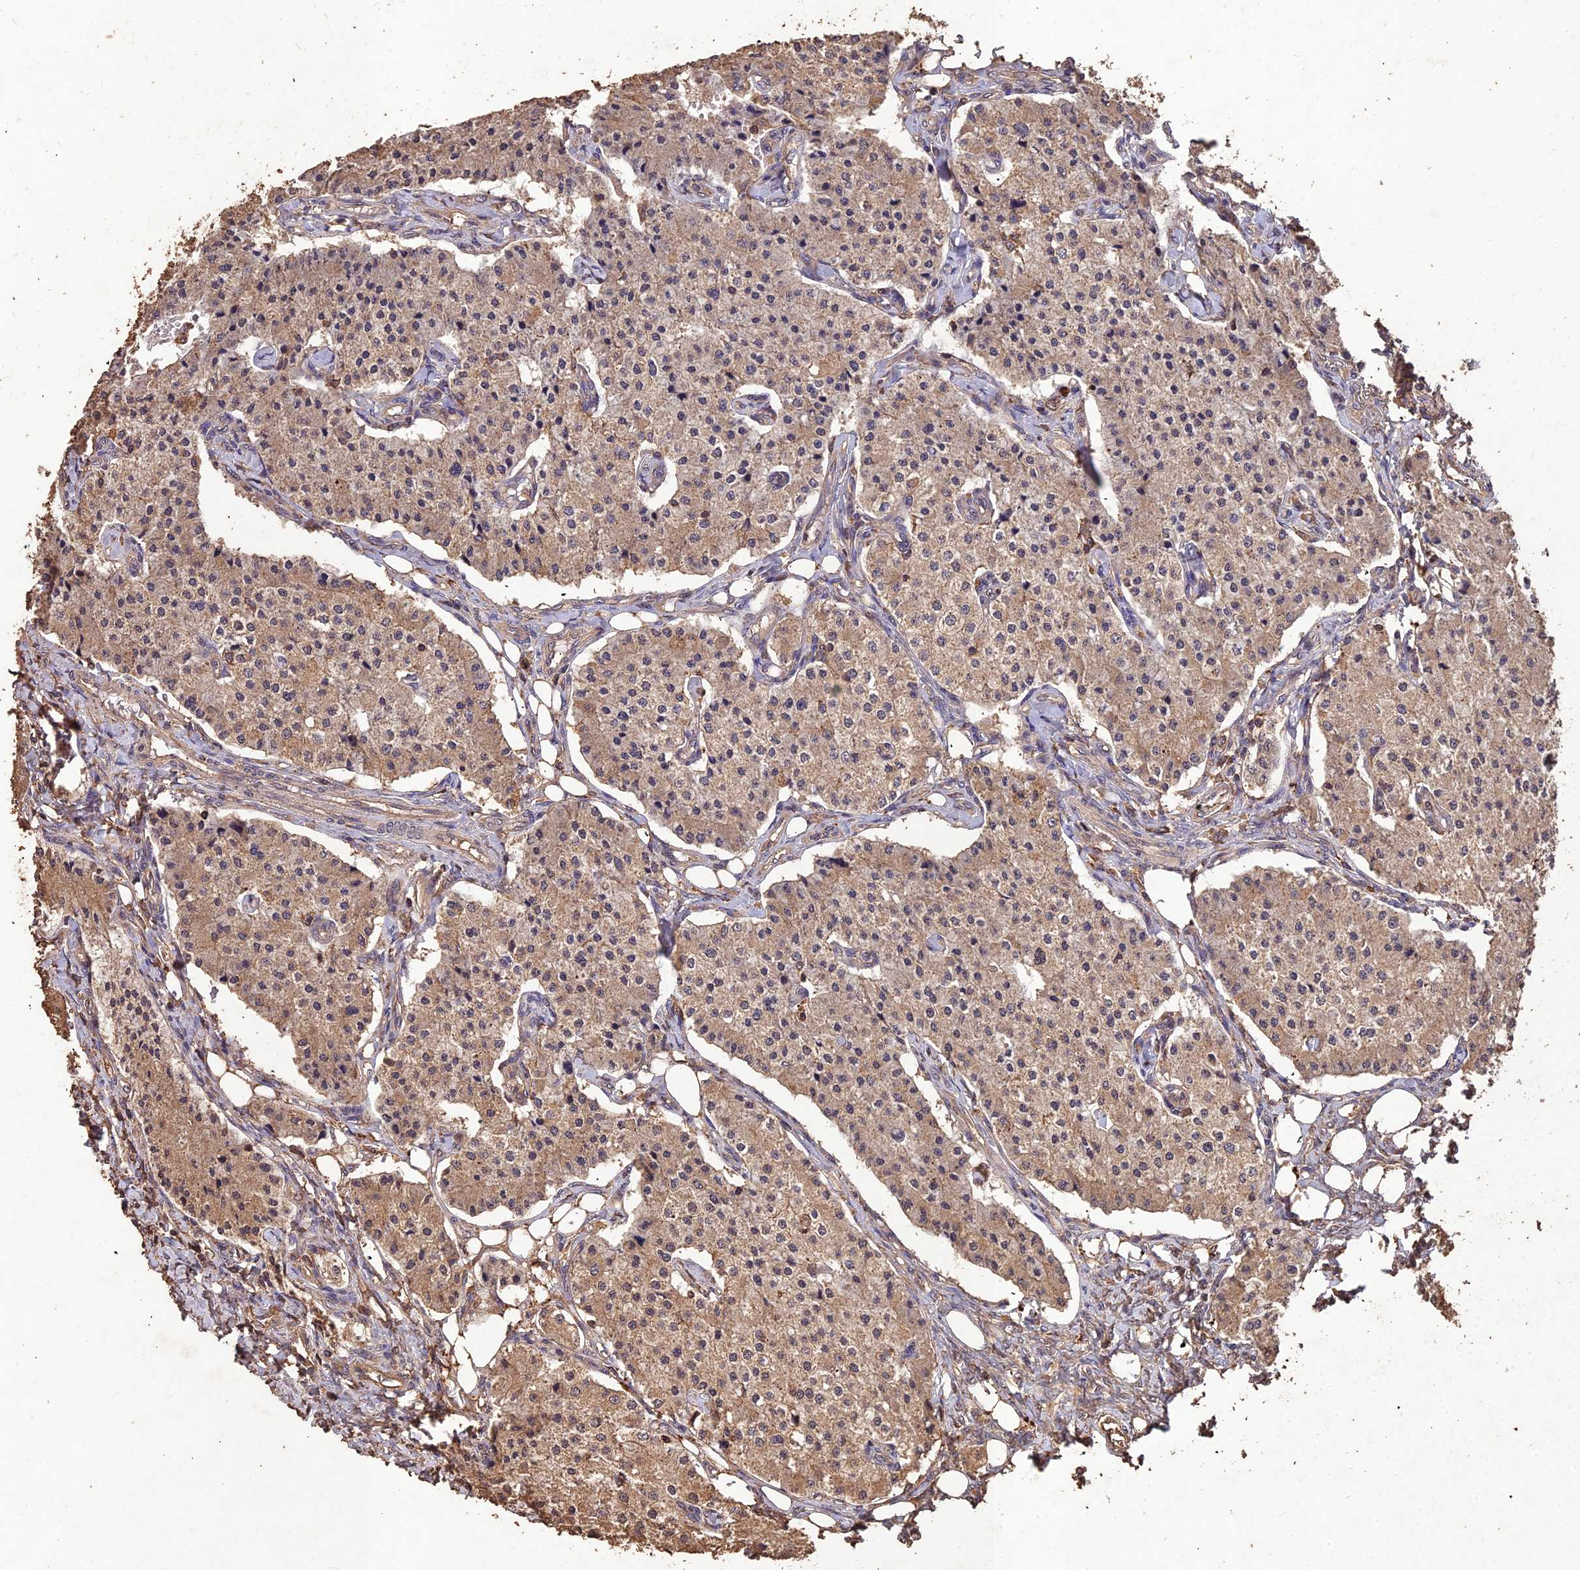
{"staining": {"intensity": "moderate", "quantity": ">75%", "location": "cytoplasmic/membranous"}, "tissue": "carcinoid", "cell_type": "Tumor cells", "image_type": "cancer", "snomed": [{"axis": "morphology", "description": "Carcinoid, malignant, NOS"}, {"axis": "topography", "description": "Colon"}], "caption": "Protein staining shows moderate cytoplasmic/membranous expression in about >75% of tumor cells in malignant carcinoid.", "gene": "SYMPK", "patient": {"sex": "female", "age": 52}}